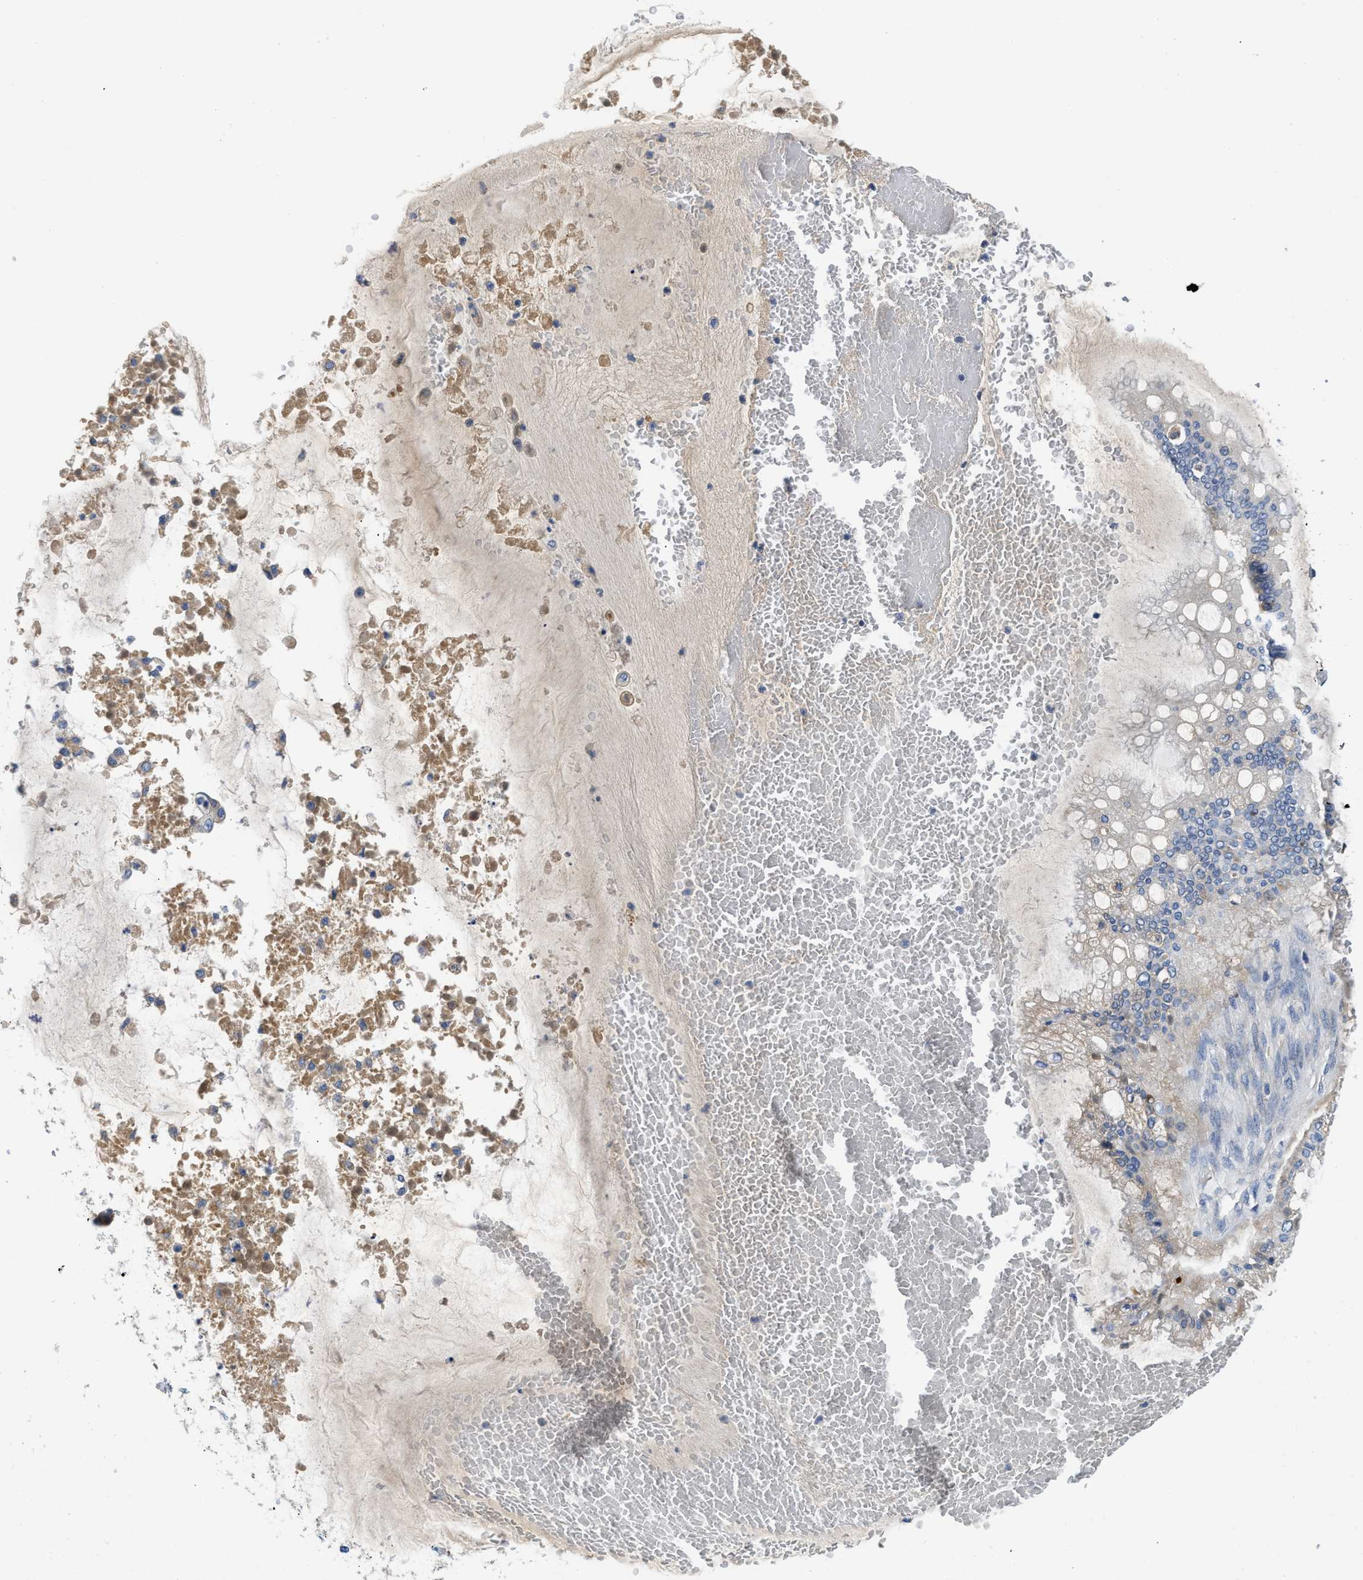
{"staining": {"intensity": "negative", "quantity": "none", "location": "none"}, "tissue": "ovarian cancer", "cell_type": "Tumor cells", "image_type": "cancer", "snomed": [{"axis": "morphology", "description": "Cystadenocarcinoma, mucinous, NOS"}, {"axis": "topography", "description": "Ovary"}], "caption": "This micrograph is of ovarian mucinous cystadenocarcinoma stained with immunohistochemistry to label a protein in brown with the nuclei are counter-stained blue. There is no staining in tumor cells. (Brightfield microscopy of DAB IHC at high magnification).", "gene": "C1S", "patient": {"sex": "female", "age": 73}}